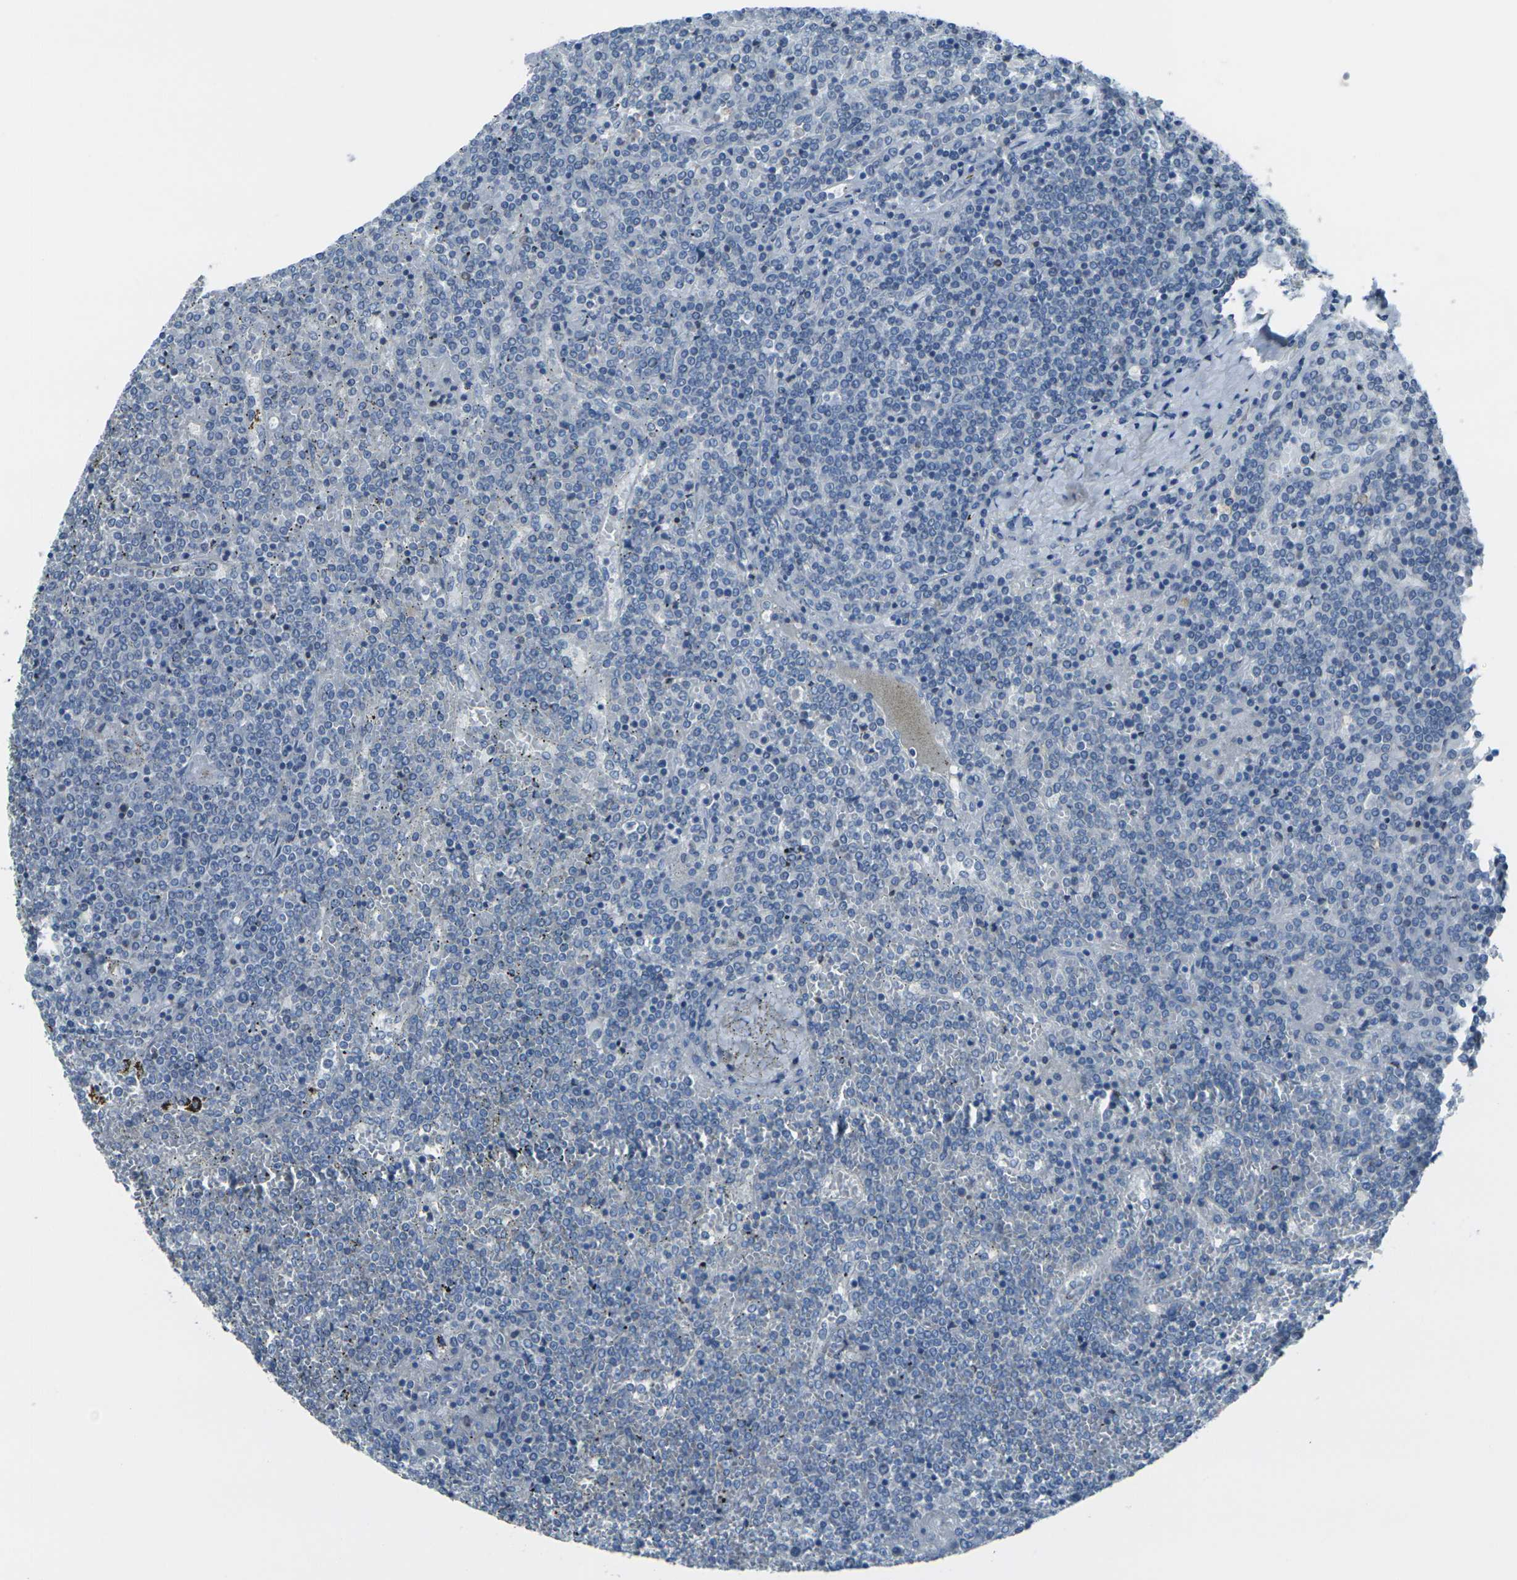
{"staining": {"intensity": "negative", "quantity": "none", "location": "none"}, "tissue": "lymphoma", "cell_type": "Tumor cells", "image_type": "cancer", "snomed": [{"axis": "morphology", "description": "Malignant lymphoma, non-Hodgkin's type, Low grade"}, {"axis": "topography", "description": "Spleen"}], "caption": "This is an immunohistochemistry (IHC) histopathology image of low-grade malignant lymphoma, non-Hodgkin's type. There is no staining in tumor cells.", "gene": "ANKRD46", "patient": {"sex": "female", "age": 19}}